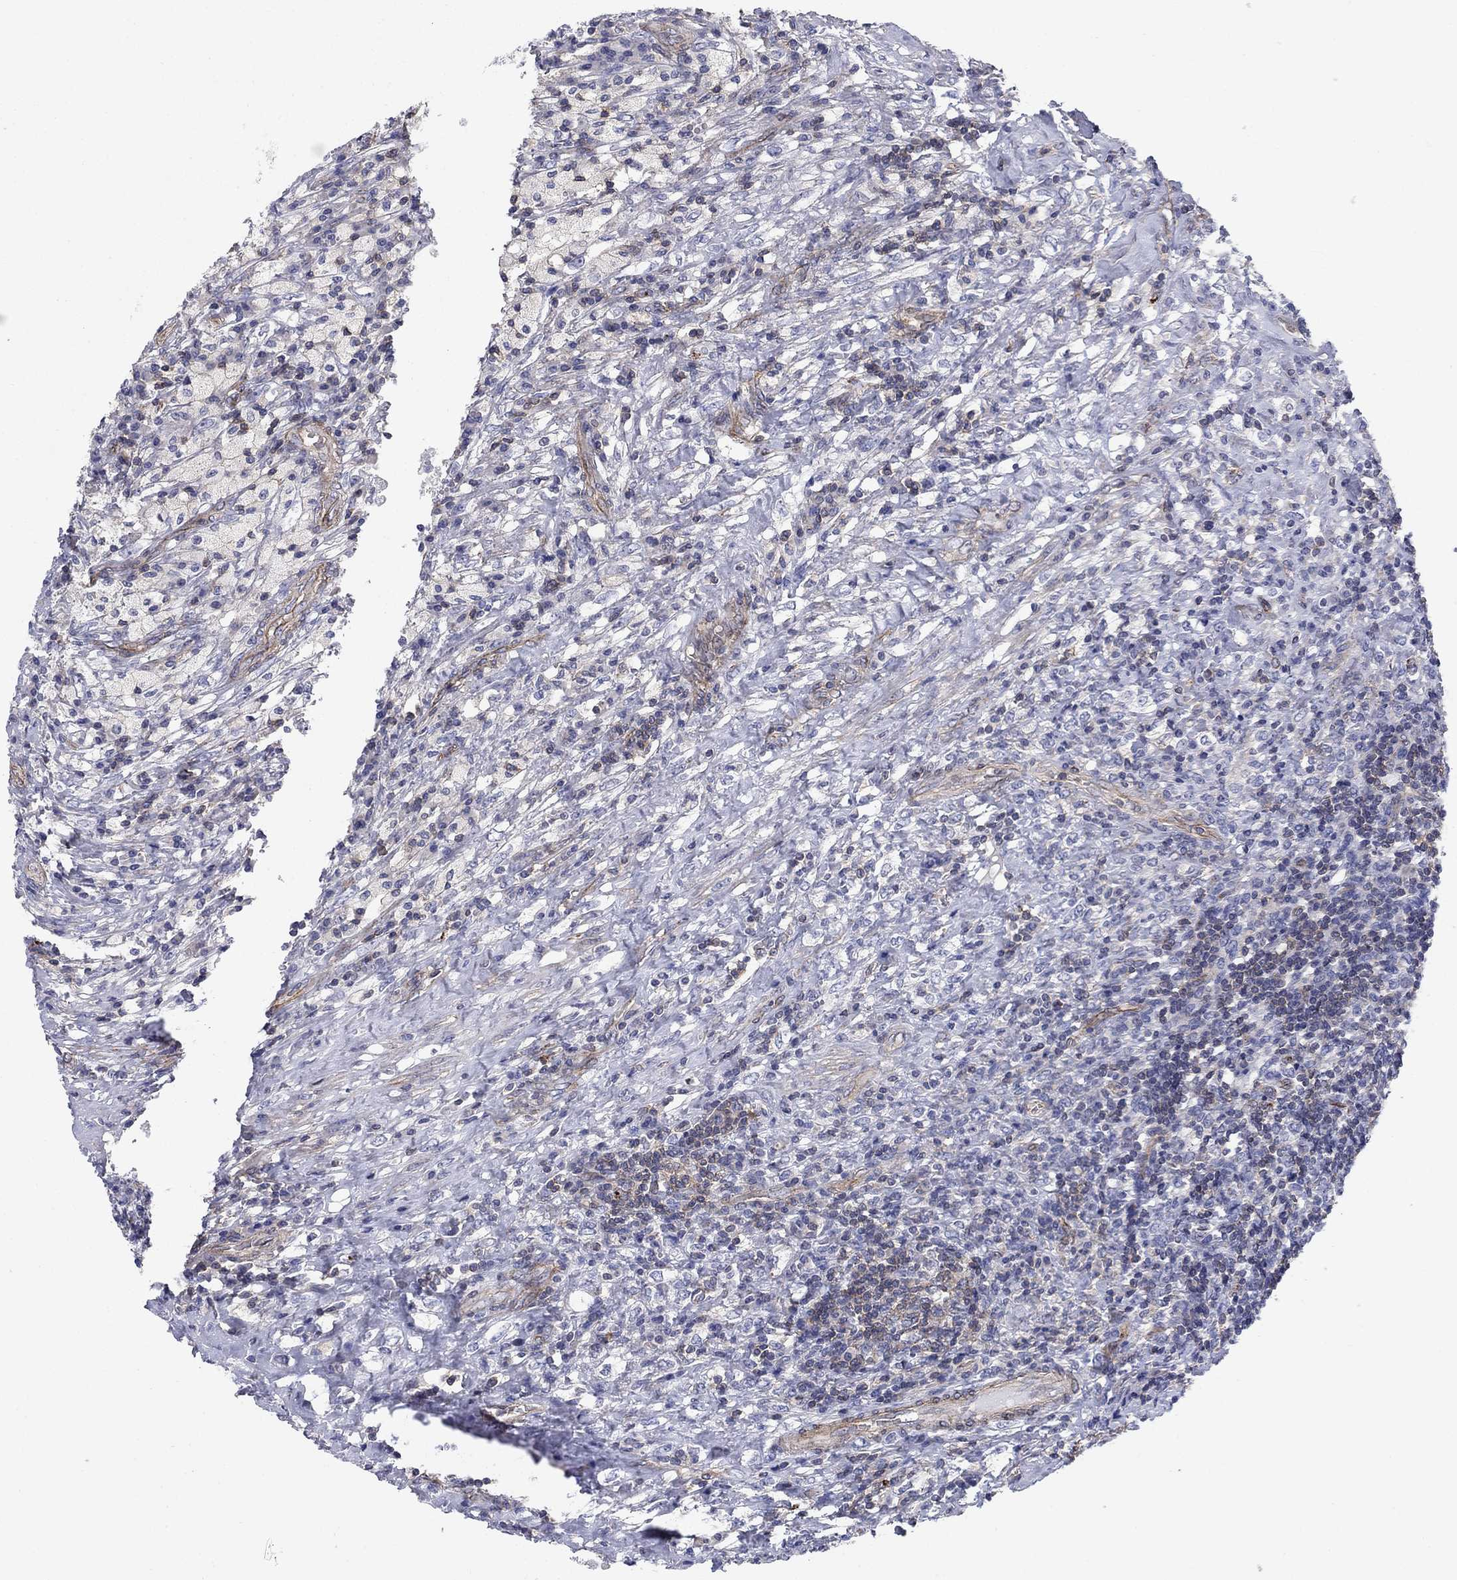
{"staining": {"intensity": "negative", "quantity": "none", "location": "none"}, "tissue": "testis cancer", "cell_type": "Tumor cells", "image_type": "cancer", "snomed": [{"axis": "morphology", "description": "Necrosis, NOS"}, {"axis": "morphology", "description": "Carcinoma, Embryonal, NOS"}, {"axis": "topography", "description": "Testis"}], "caption": "Immunohistochemistry micrograph of neoplastic tissue: testis embryonal carcinoma stained with DAB (3,3'-diaminobenzidine) shows no significant protein positivity in tumor cells.", "gene": "PSD4", "patient": {"sex": "male", "age": 19}}